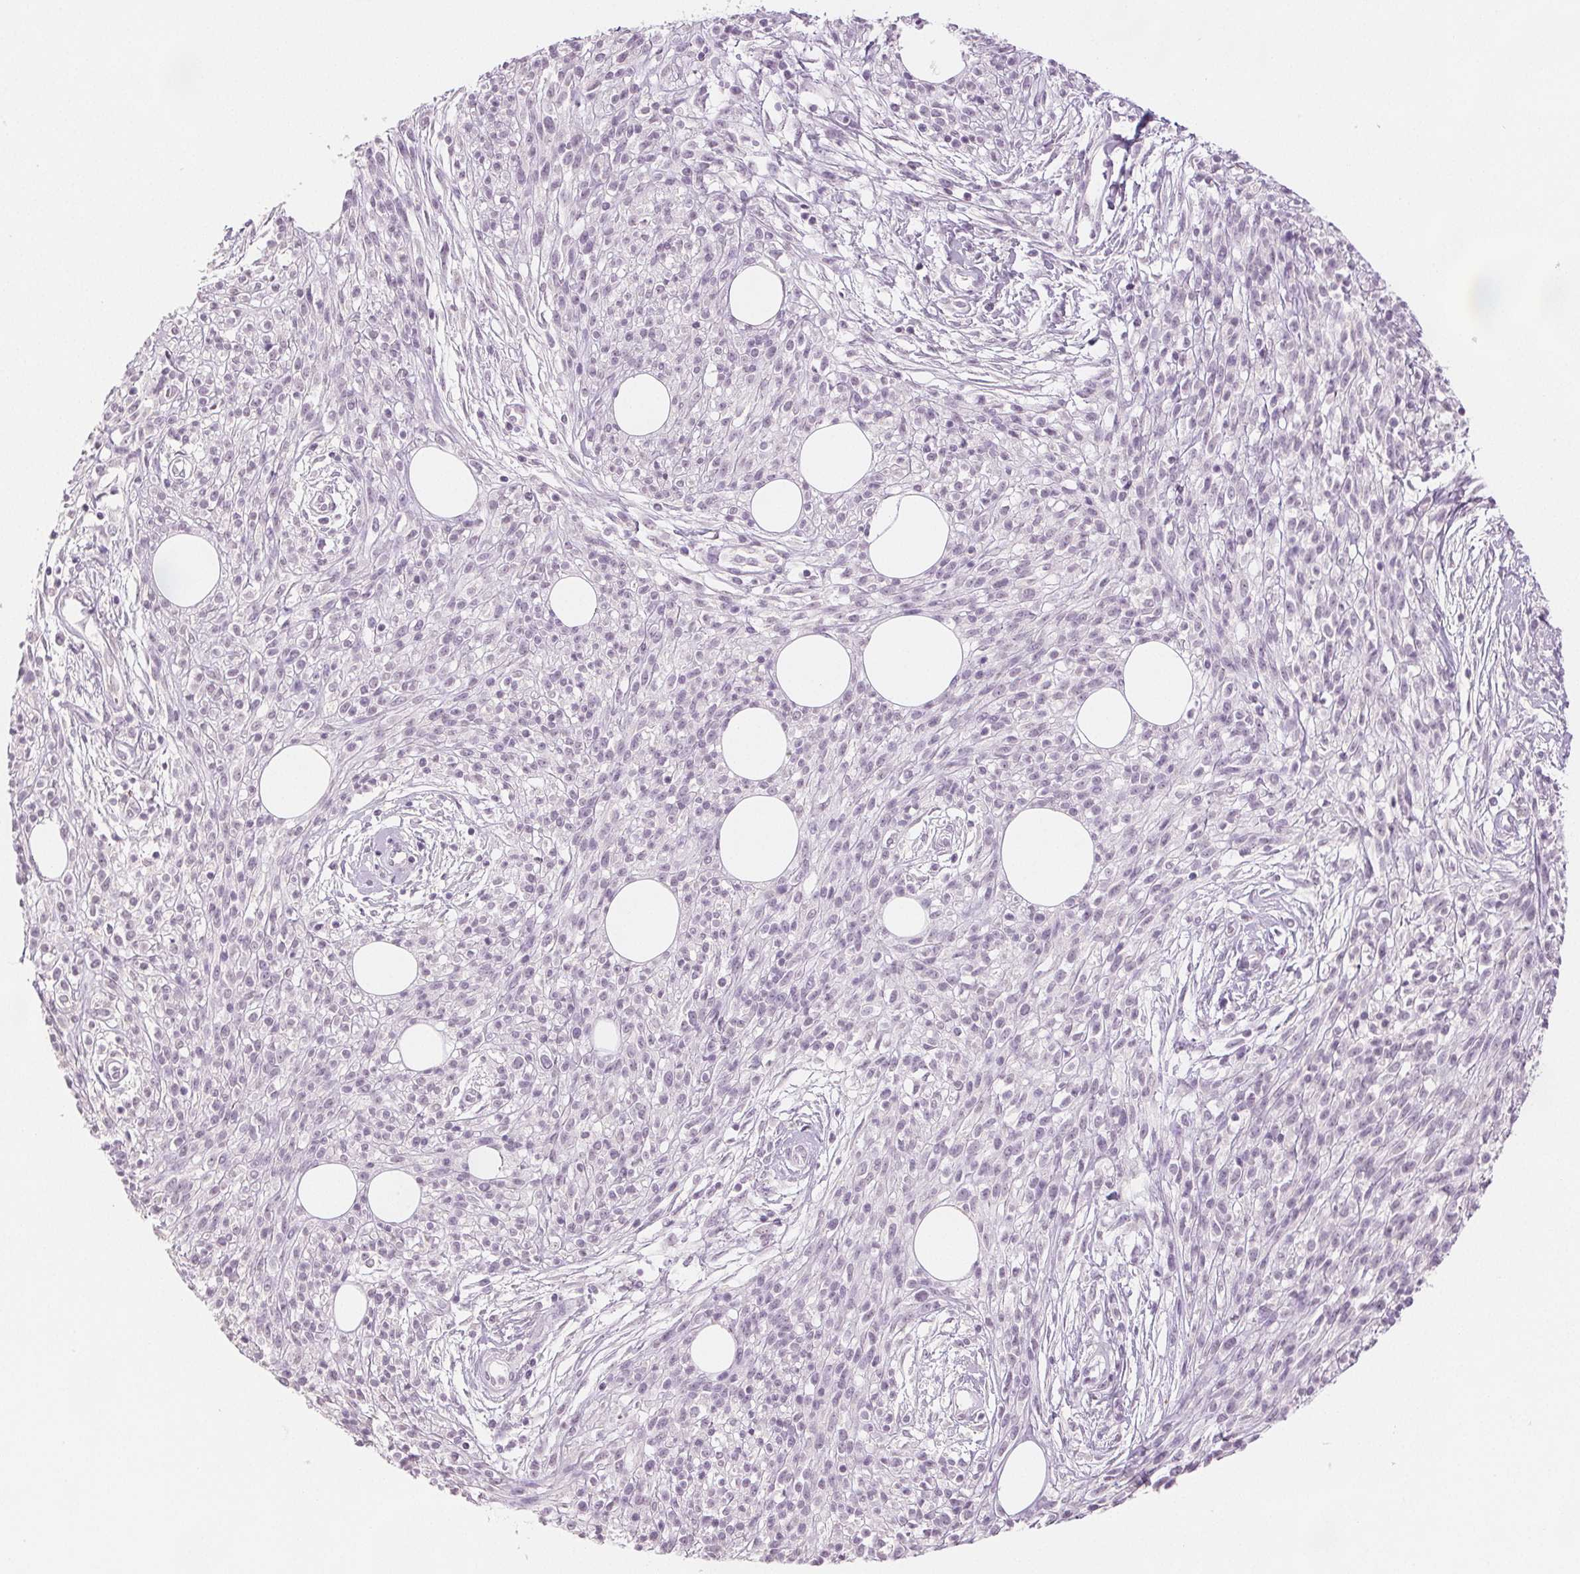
{"staining": {"intensity": "negative", "quantity": "none", "location": "none"}, "tissue": "melanoma", "cell_type": "Tumor cells", "image_type": "cancer", "snomed": [{"axis": "morphology", "description": "Malignant melanoma, NOS"}, {"axis": "topography", "description": "Skin"}, {"axis": "topography", "description": "Skin of trunk"}], "caption": "The micrograph exhibits no staining of tumor cells in melanoma.", "gene": "SCGN", "patient": {"sex": "male", "age": 74}}